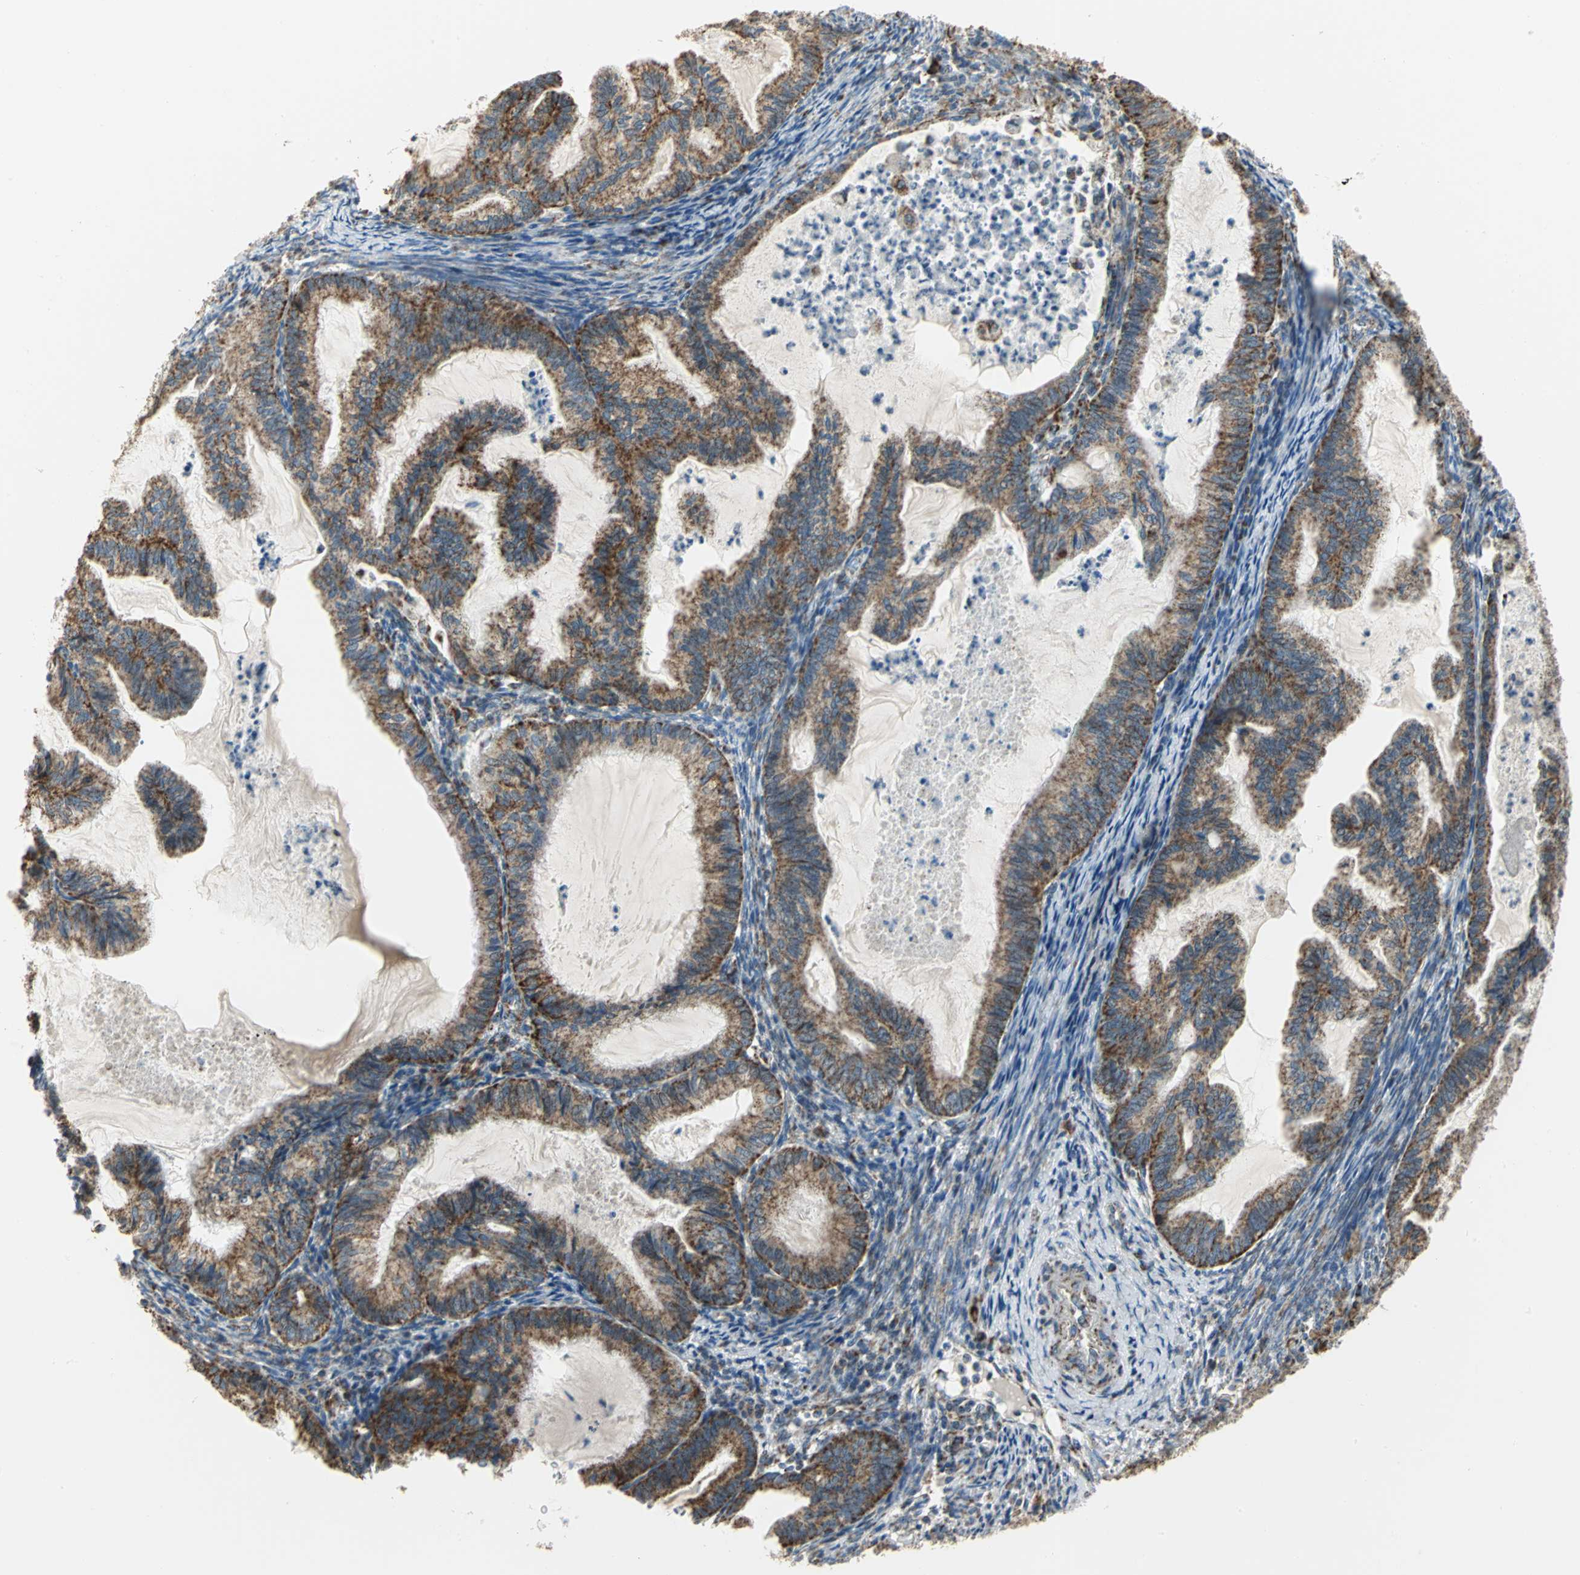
{"staining": {"intensity": "moderate", "quantity": ">75%", "location": "cytoplasmic/membranous"}, "tissue": "cervical cancer", "cell_type": "Tumor cells", "image_type": "cancer", "snomed": [{"axis": "morphology", "description": "Normal tissue, NOS"}, {"axis": "morphology", "description": "Adenocarcinoma, NOS"}, {"axis": "topography", "description": "Cervix"}, {"axis": "topography", "description": "Endometrium"}], "caption": "An immunohistochemistry (IHC) histopathology image of neoplastic tissue is shown. Protein staining in brown labels moderate cytoplasmic/membranous positivity in cervical adenocarcinoma within tumor cells. Using DAB (3,3'-diaminobenzidine) (brown) and hematoxylin (blue) stains, captured at high magnification using brightfield microscopy.", "gene": "NTRK1", "patient": {"sex": "female", "age": 86}}